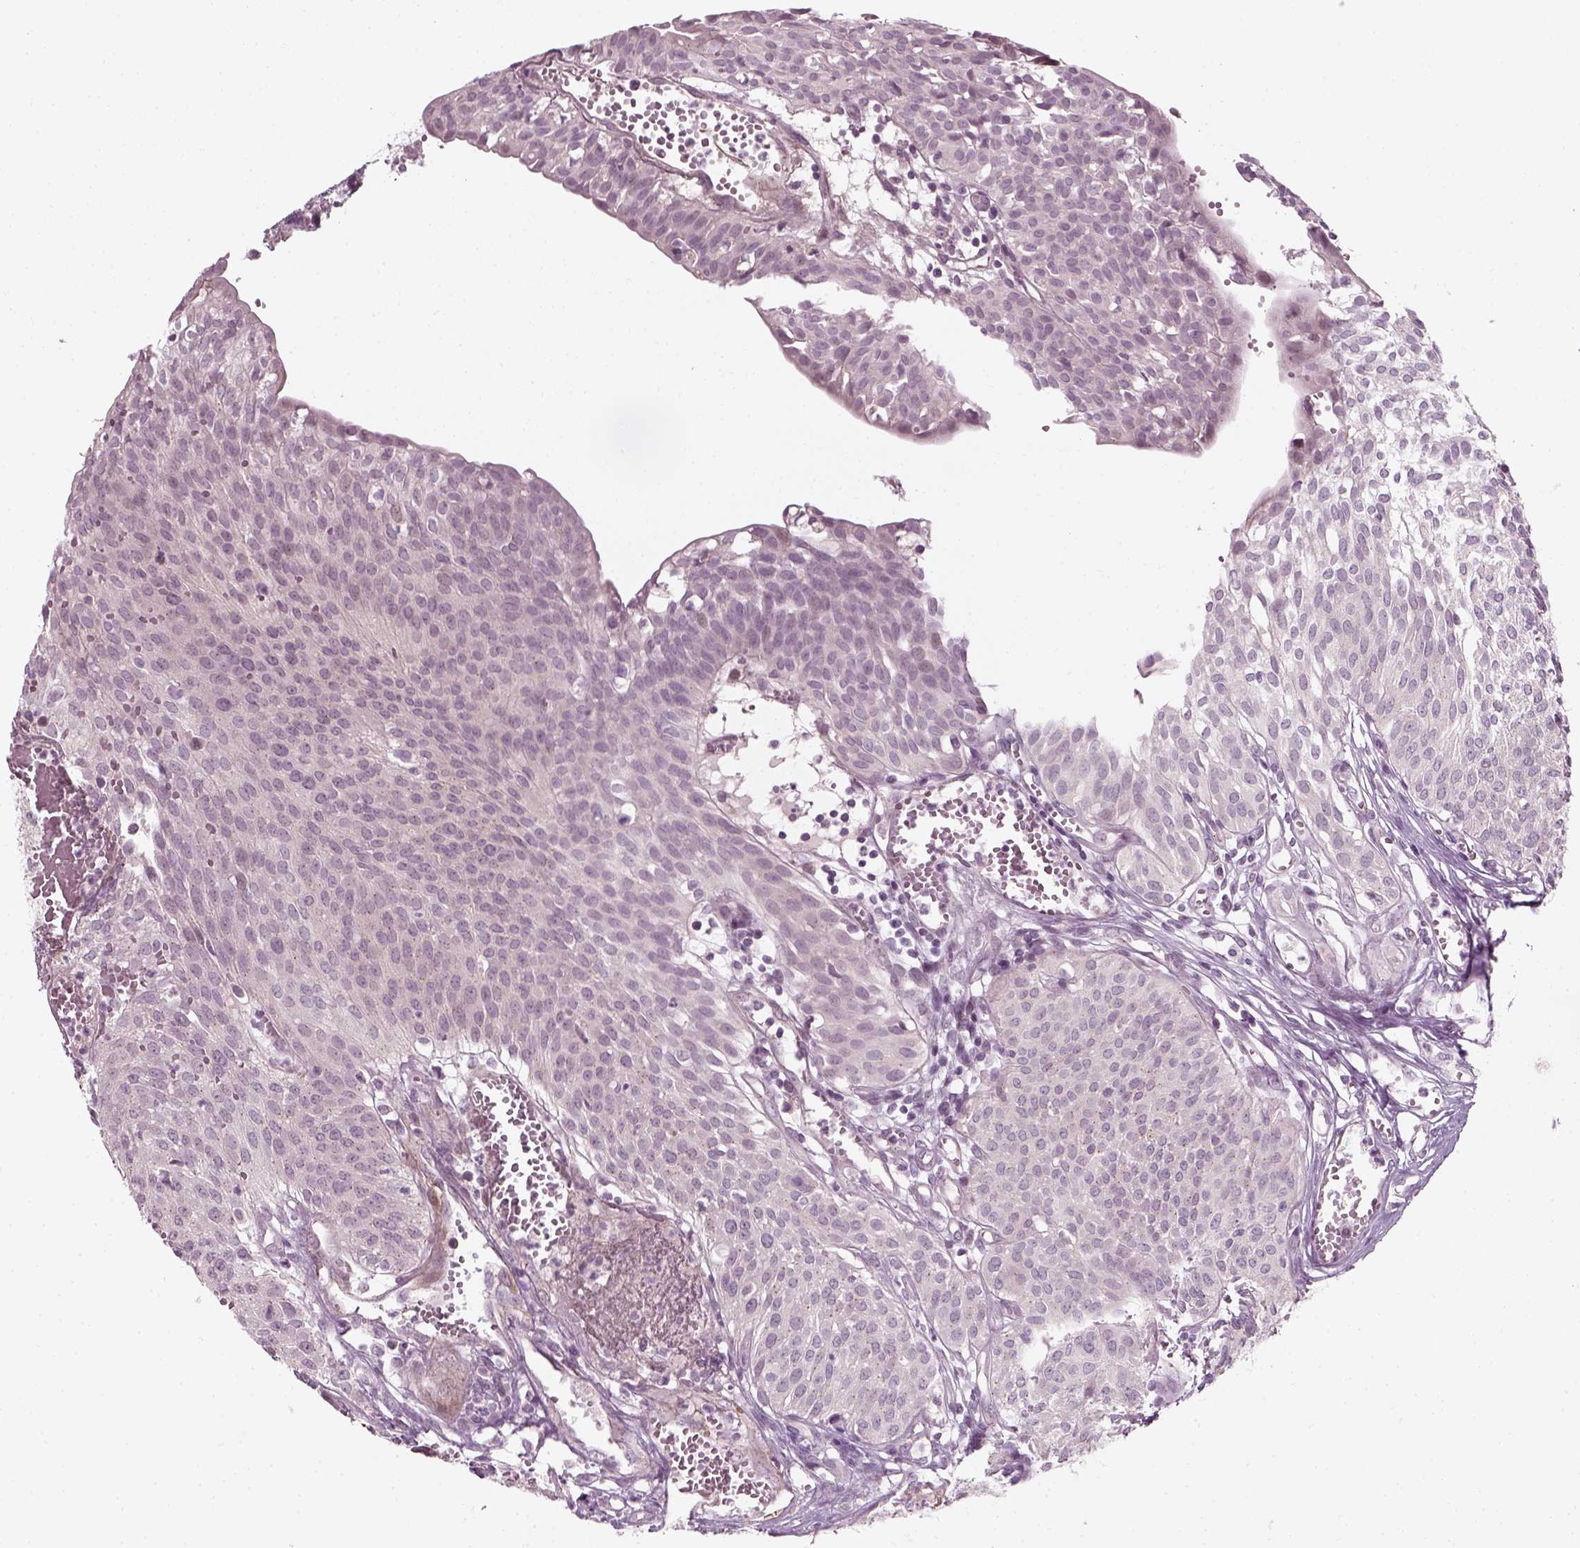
{"staining": {"intensity": "negative", "quantity": "none", "location": "none"}, "tissue": "urothelial cancer", "cell_type": "Tumor cells", "image_type": "cancer", "snomed": [{"axis": "morphology", "description": "Urothelial carcinoma, High grade"}, {"axis": "topography", "description": "Urinary bladder"}], "caption": "DAB (3,3'-diaminobenzidine) immunohistochemical staining of human high-grade urothelial carcinoma exhibits no significant expression in tumor cells.", "gene": "MLIP", "patient": {"sex": "male", "age": 57}}